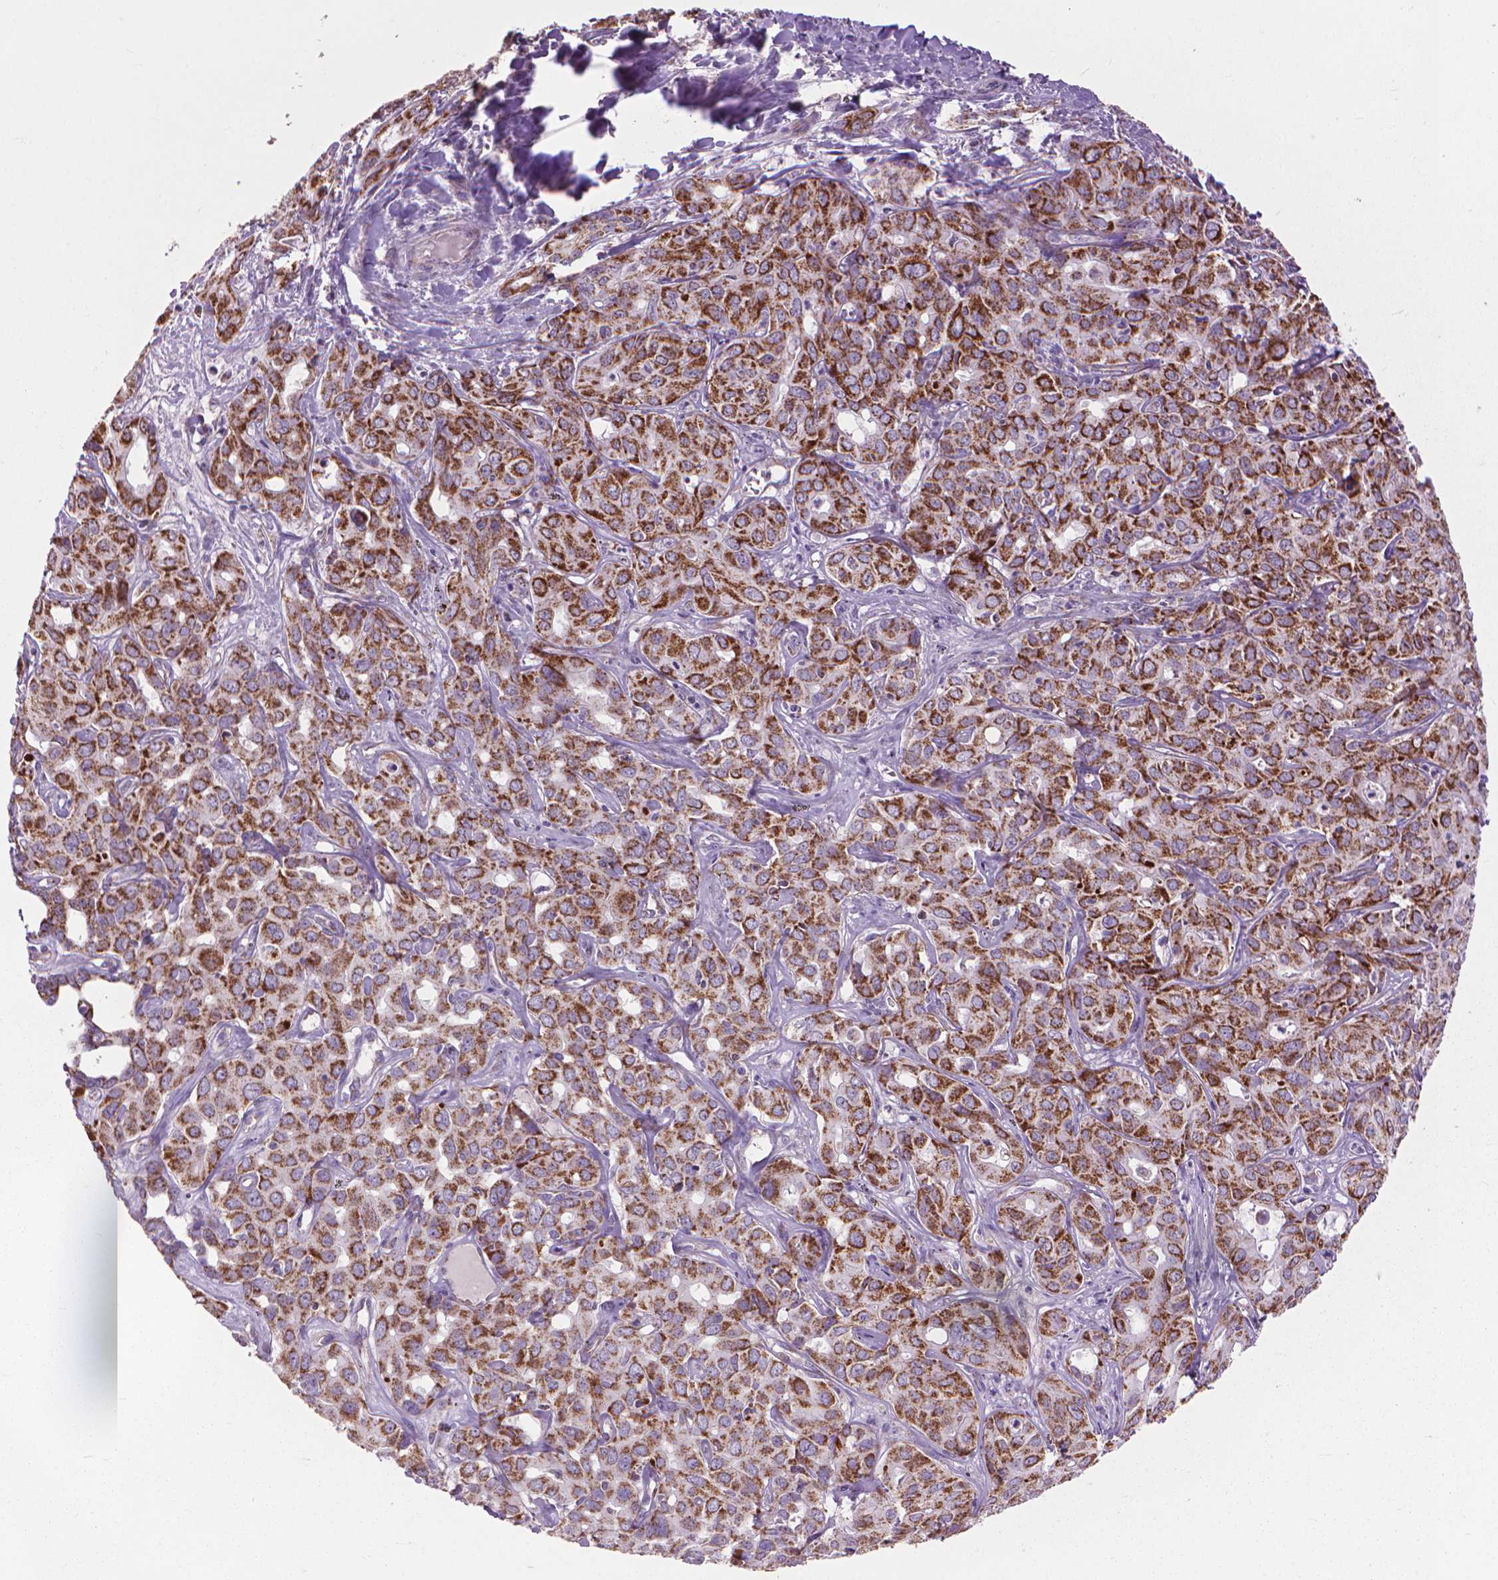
{"staining": {"intensity": "strong", "quantity": ">75%", "location": "cytoplasmic/membranous"}, "tissue": "liver cancer", "cell_type": "Tumor cells", "image_type": "cancer", "snomed": [{"axis": "morphology", "description": "Cholangiocarcinoma"}, {"axis": "topography", "description": "Liver"}], "caption": "Protein expression analysis of human cholangiocarcinoma (liver) reveals strong cytoplasmic/membranous staining in approximately >75% of tumor cells.", "gene": "VDAC1", "patient": {"sex": "female", "age": 60}}